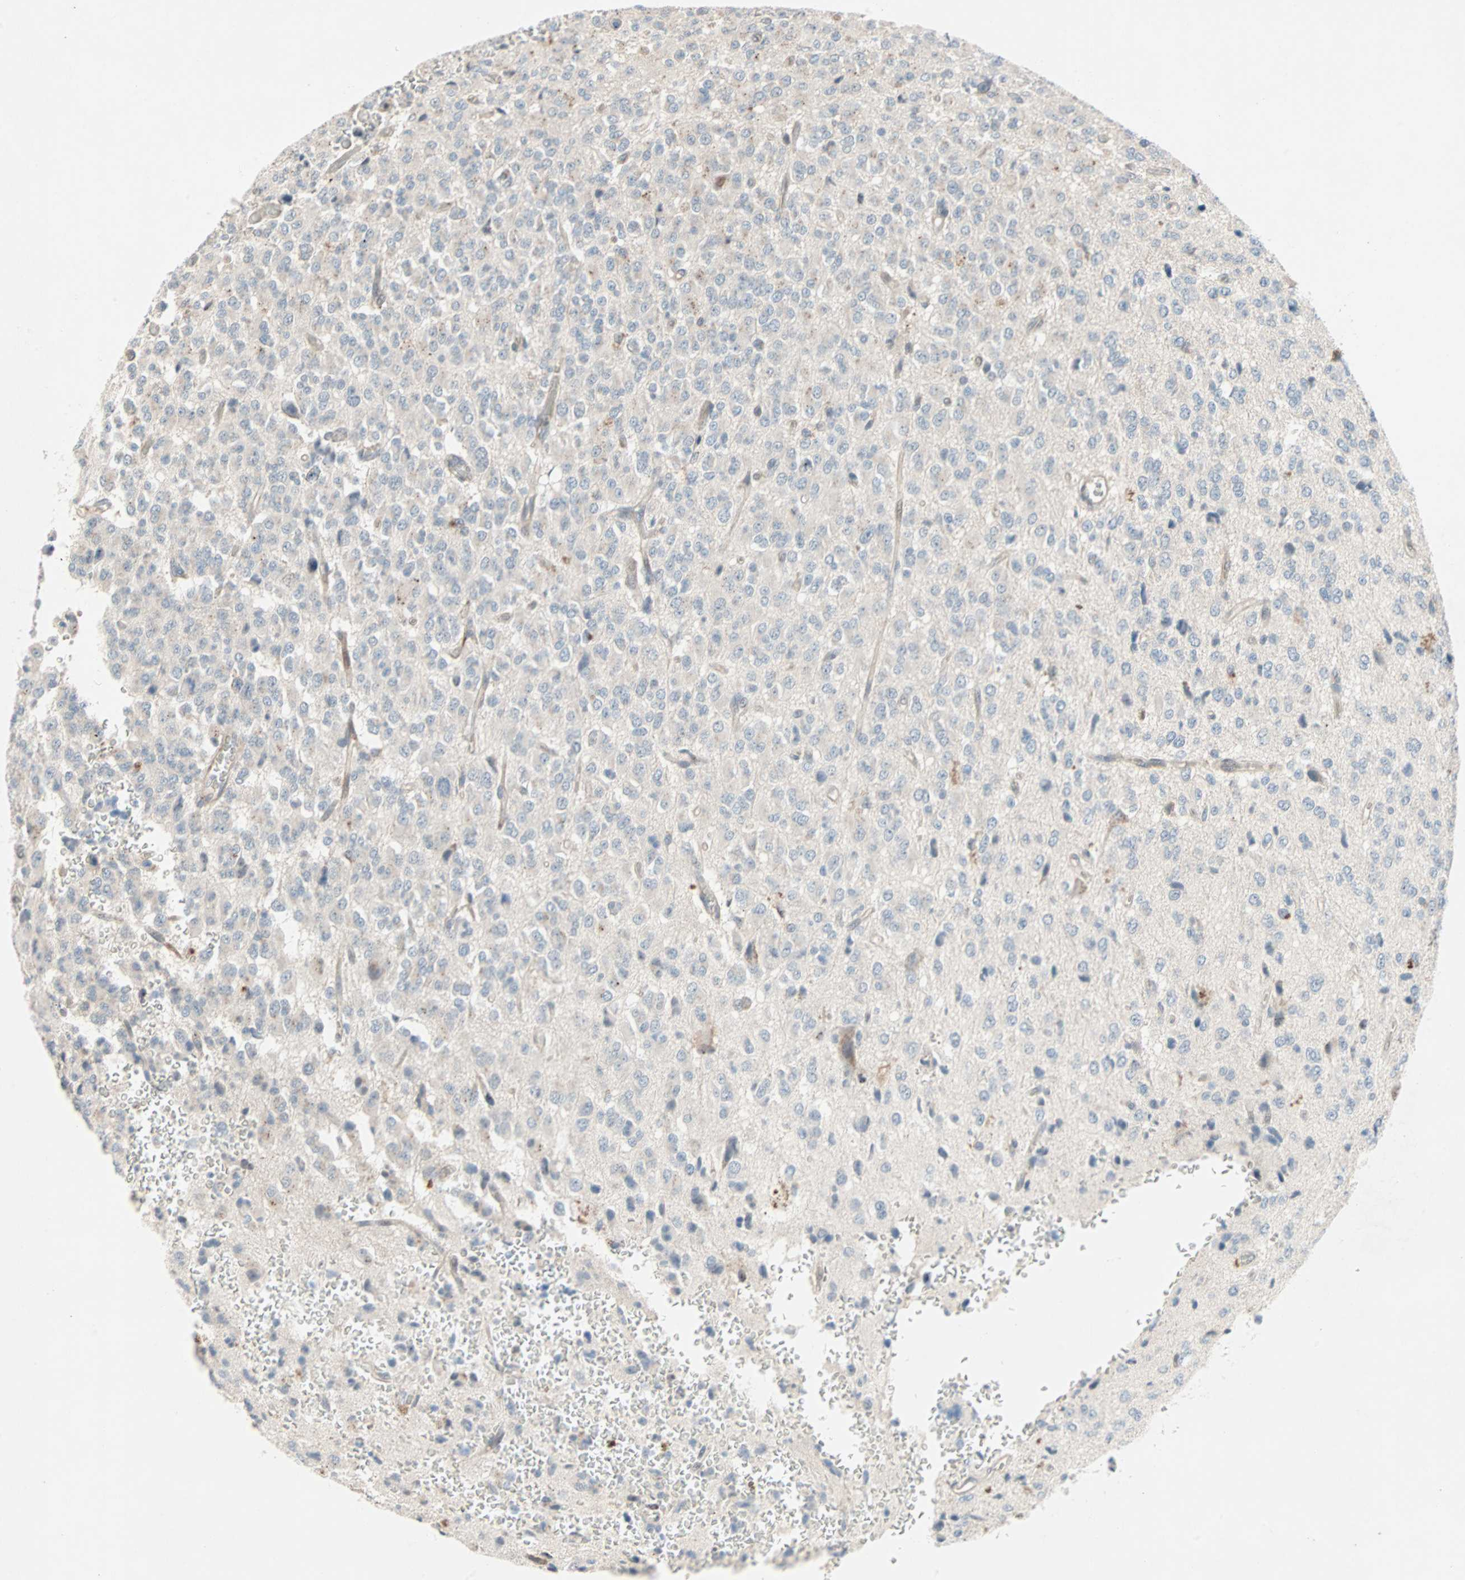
{"staining": {"intensity": "negative", "quantity": "none", "location": "none"}, "tissue": "glioma", "cell_type": "Tumor cells", "image_type": "cancer", "snomed": [{"axis": "morphology", "description": "Glioma, malignant, High grade"}, {"axis": "topography", "description": "pancreas cauda"}], "caption": "Immunohistochemistry (IHC) photomicrograph of human high-grade glioma (malignant) stained for a protein (brown), which displays no expression in tumor cells. The staining was performed using DAB to visualize the protein expression in brown, while the nuclei were stained in blue with hematoxylin (Magnification: 20x).", "gene": "CAND2", "patient": {"sex": "male", "age": 60}}